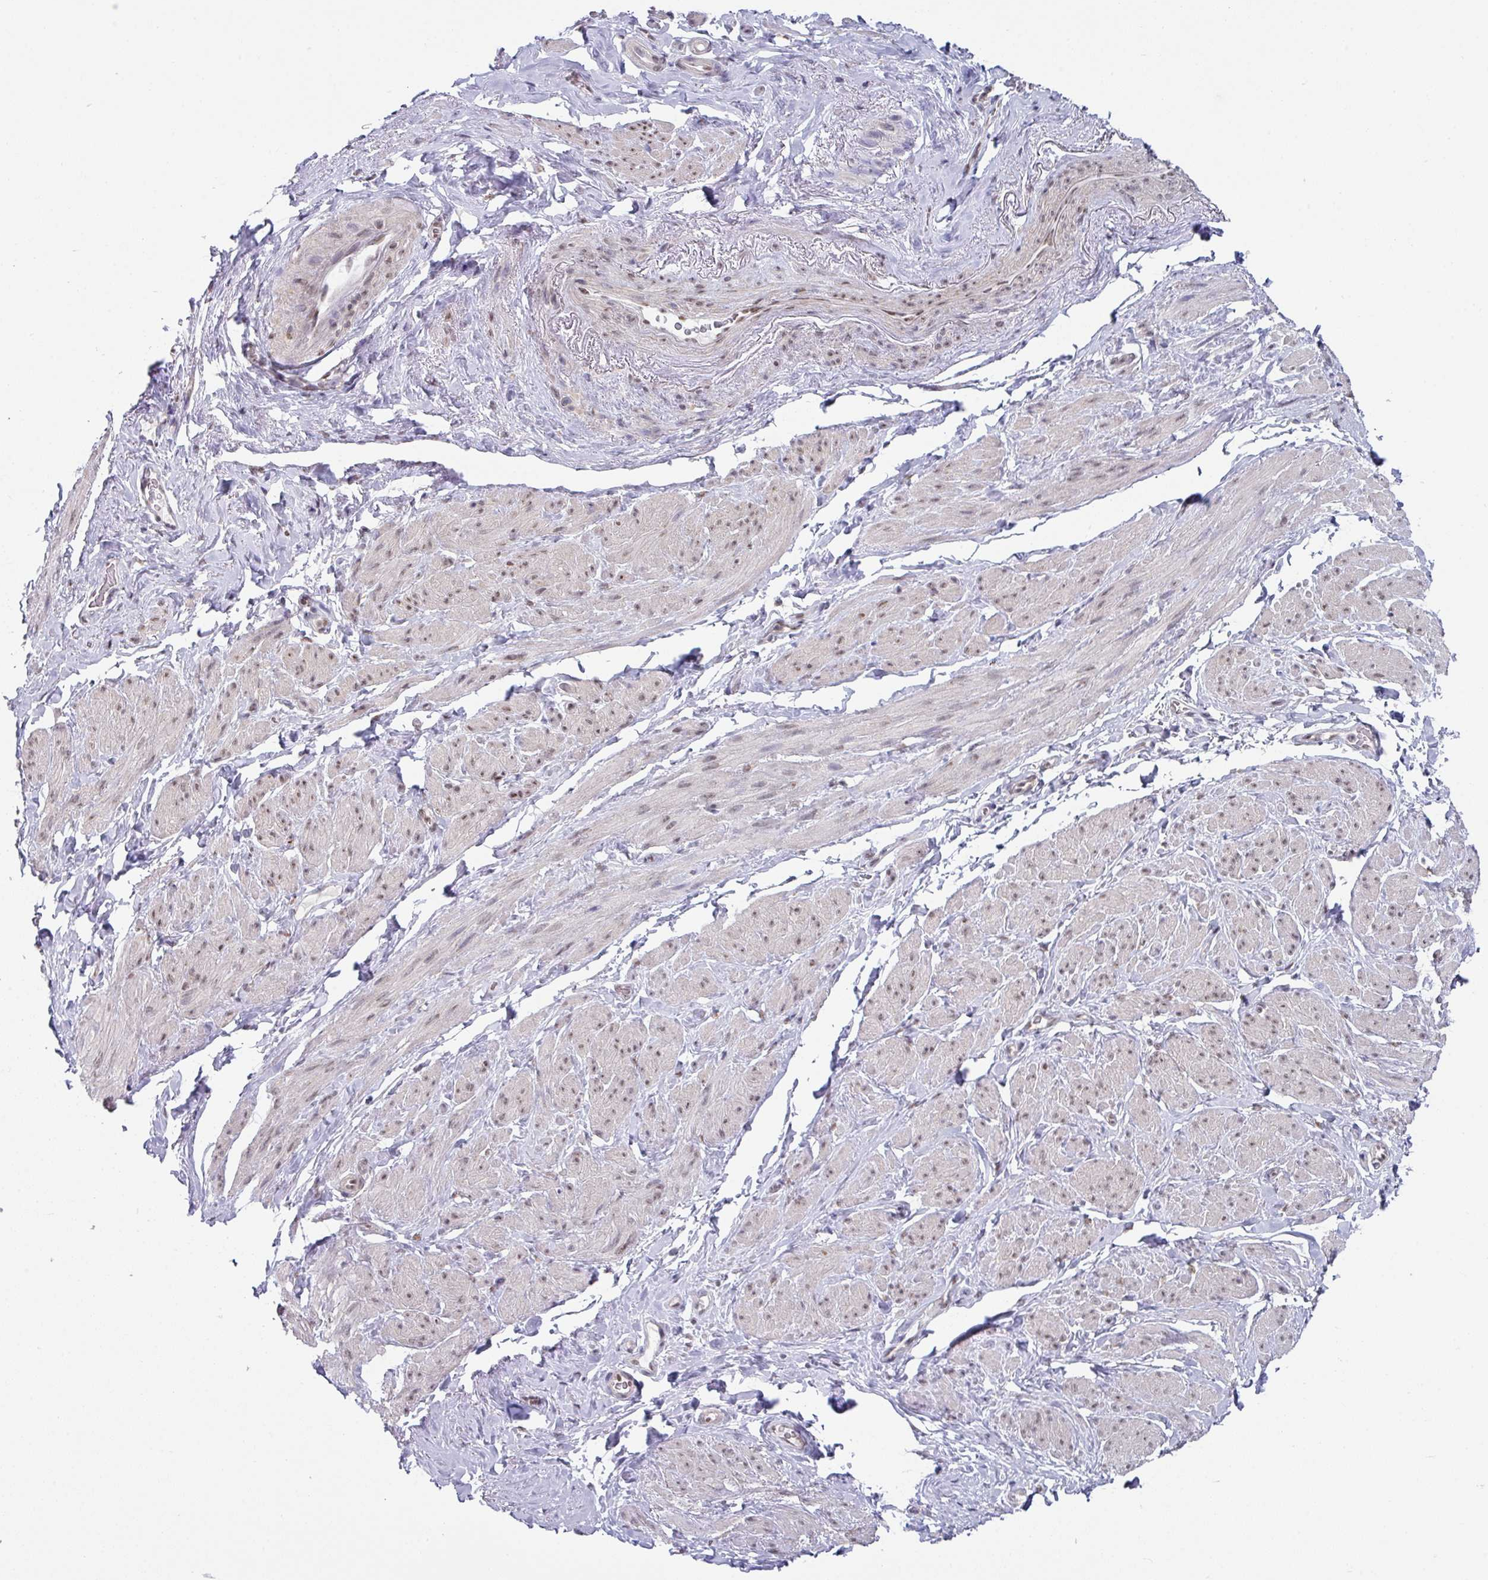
{"staining": {"intensity": "weak", "quantity": "25%-75%", "location": "nuclear"}, "tissue": "smooth muscle", "cell_type": "Smooth muscle cells", "image_type": "normal", "snomed": [{"axis": "morphology", "description": "Normal tissue, NOS"}, {"axis": "topography", "description": "Smooth muscle"}, {"axis": "topography", "description": "Peripheral nerve tissue"}], "caption": "The micrograph displays immunohistochemical staining of normal smooth muscle. There is weak nuclear expression is identified in approximately 25%-75% of smooth muscle cells.", "gene": "TMED5", "patient": {"sex": "male", "age": 69}}